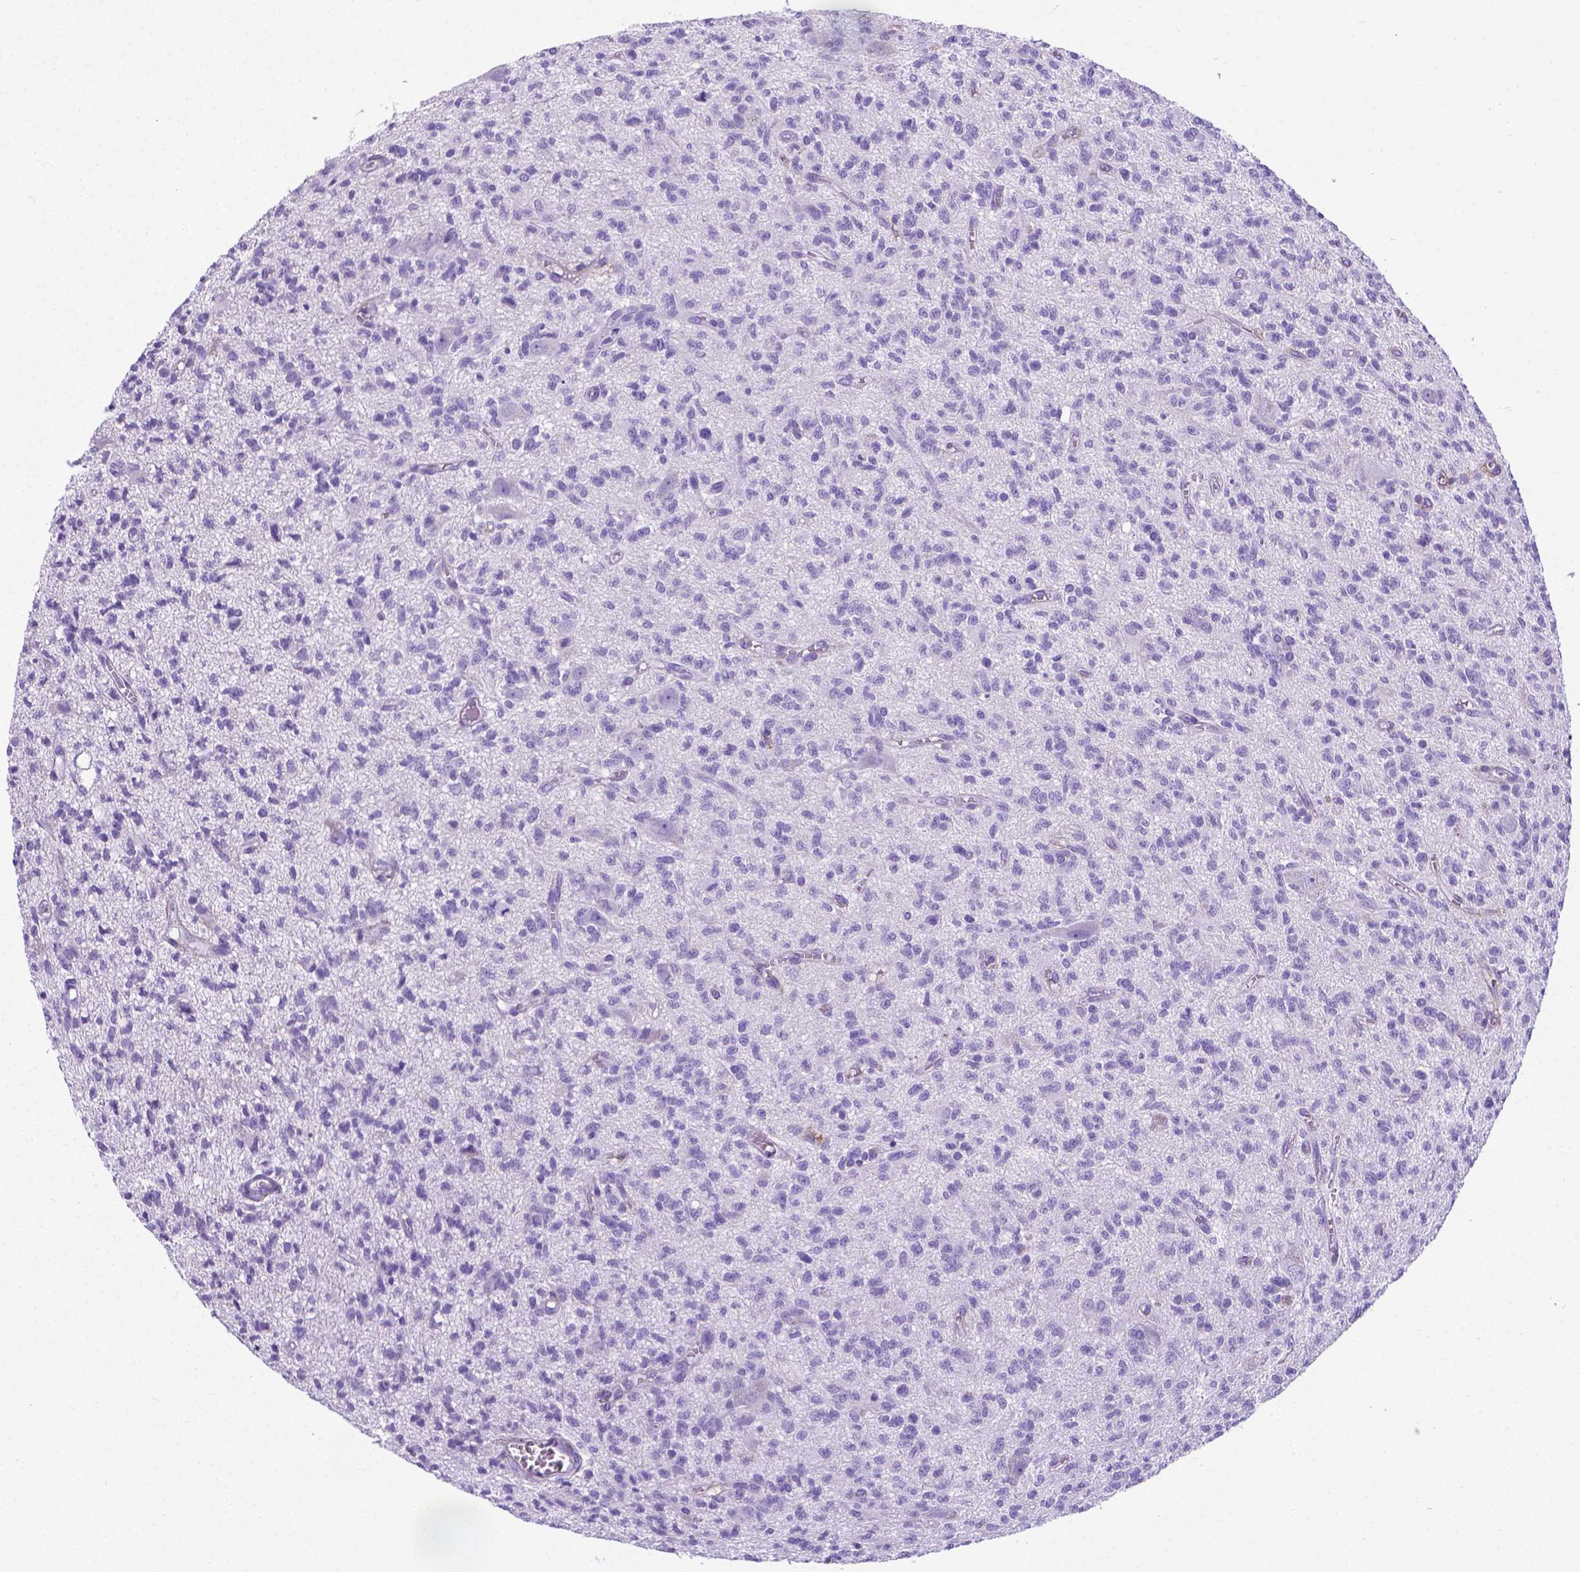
{"staining": {"intensity": "negative", "quantity": "none", "location": "none"}, "tissue": "glioma", "cell_type": "Tumor cells", "image_type": "cancer", "snomed": [{"axis": "morphology", "description": "Glioma, malignant, Low grade"}, {"axis": "topography", "description": "Brain"}], "caption": "Photomicrograph shows no significant protein expression in tumor cells of glioma.", "gene": "MFAP2", "patient": {"sex": "male", "age": 64}}